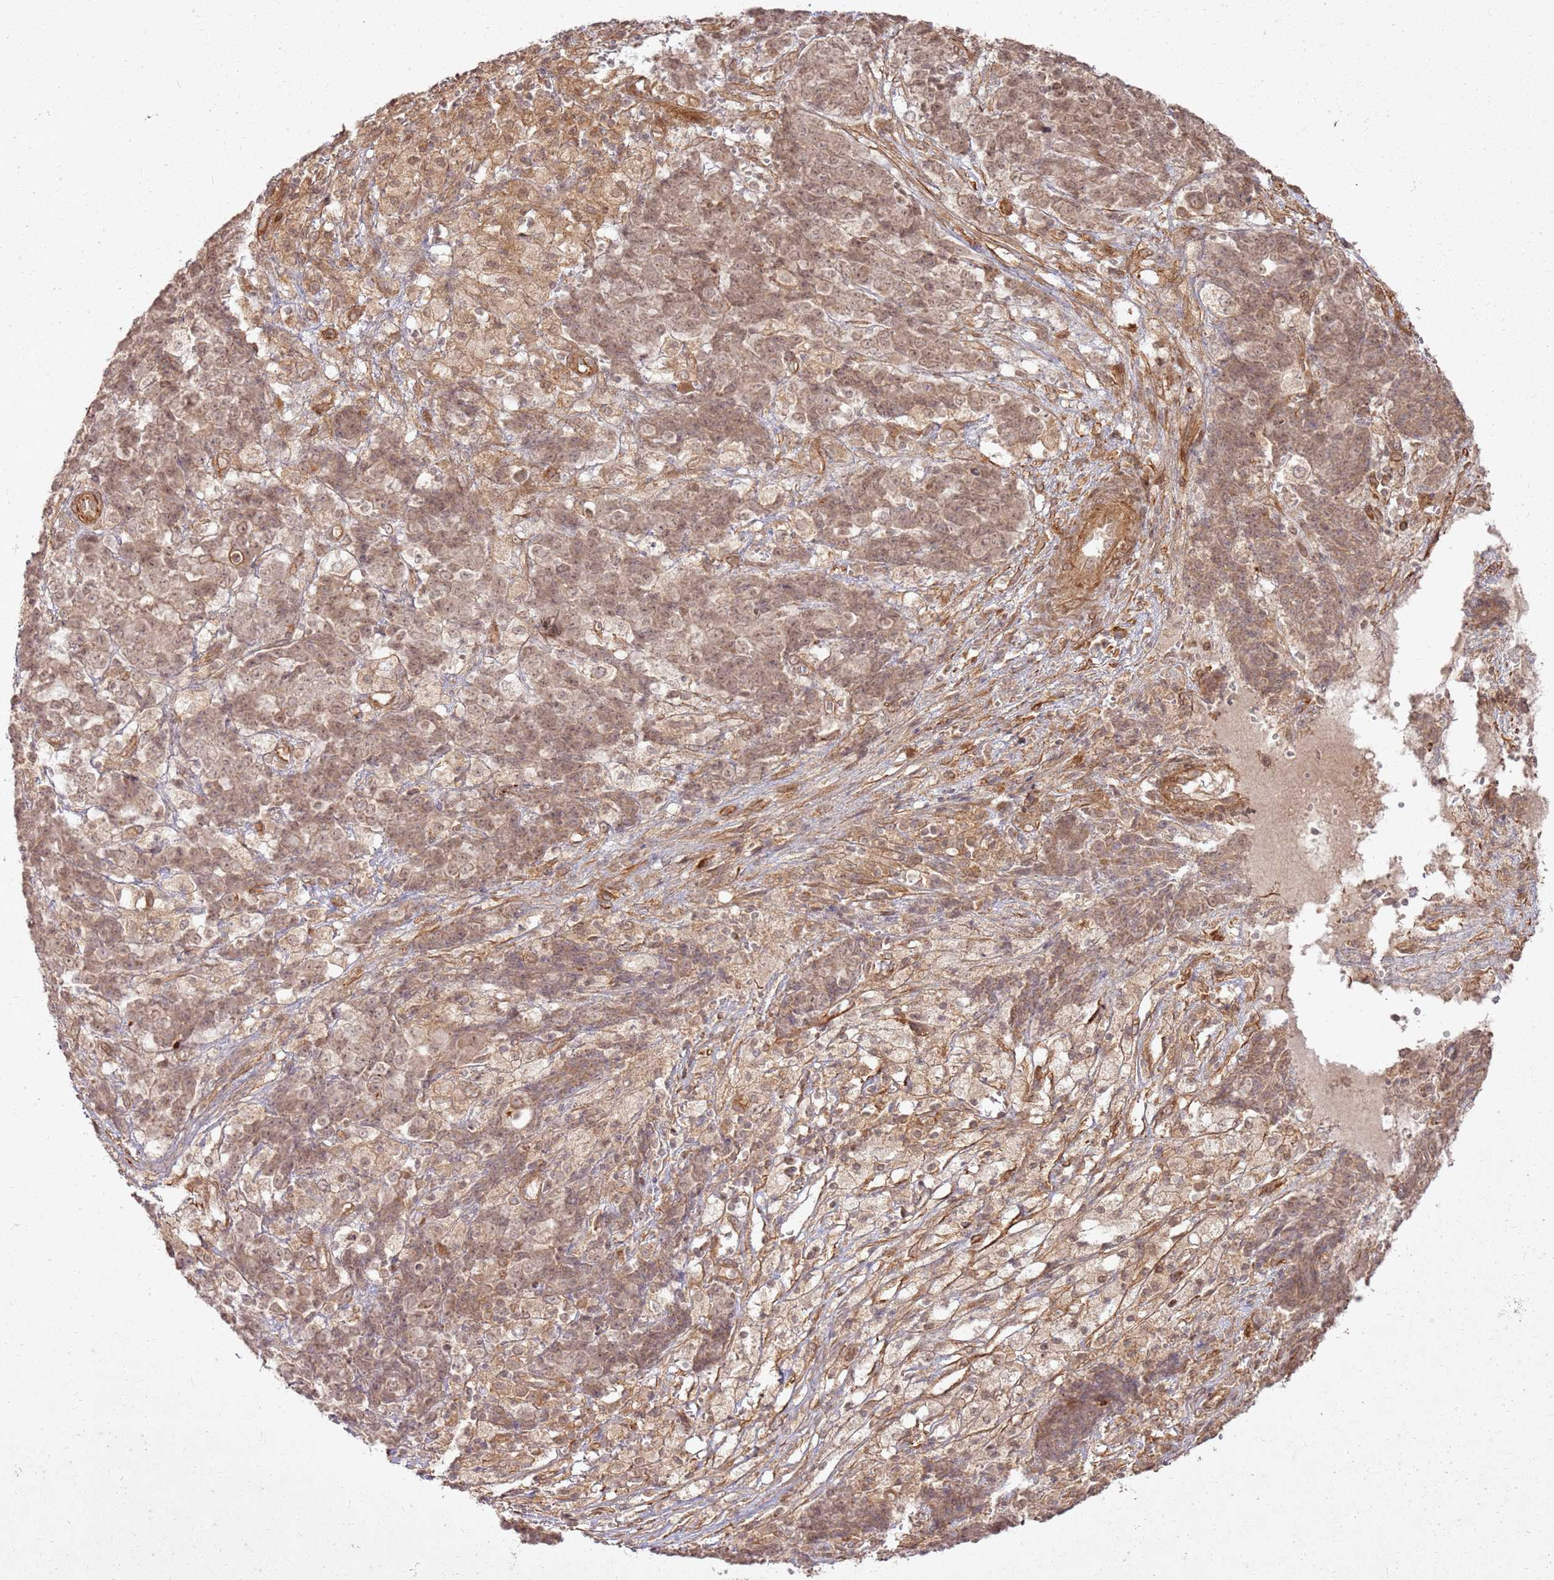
{"staining": {"intensity": "moderate", "quantity": ">75%", "location": "cytoplasmic/membranous,nuclear"}, "tissue": "ovarian cancer", "cell_type": "Tumor cells", "image_type": "cancer", "snomed": [{"axis": "morphology", "description": "Carcinoma, endometroid"}, {"axis": "topography", "description": "Ovary"}], "caption": "High-magnification brightfield microscopy of ovarian endometroid carcinoma stained with DAB (3,3'-diaminobenzidine) (brown) and counterstained with hematoxylin (blue). tumor cells exhibit moderate cytoplasmic/membranous and nuclear expression is appreciated in approximately>75% of cells.", "gene": "ZNF623", "patient": {"sex": "female", "age": 42}}